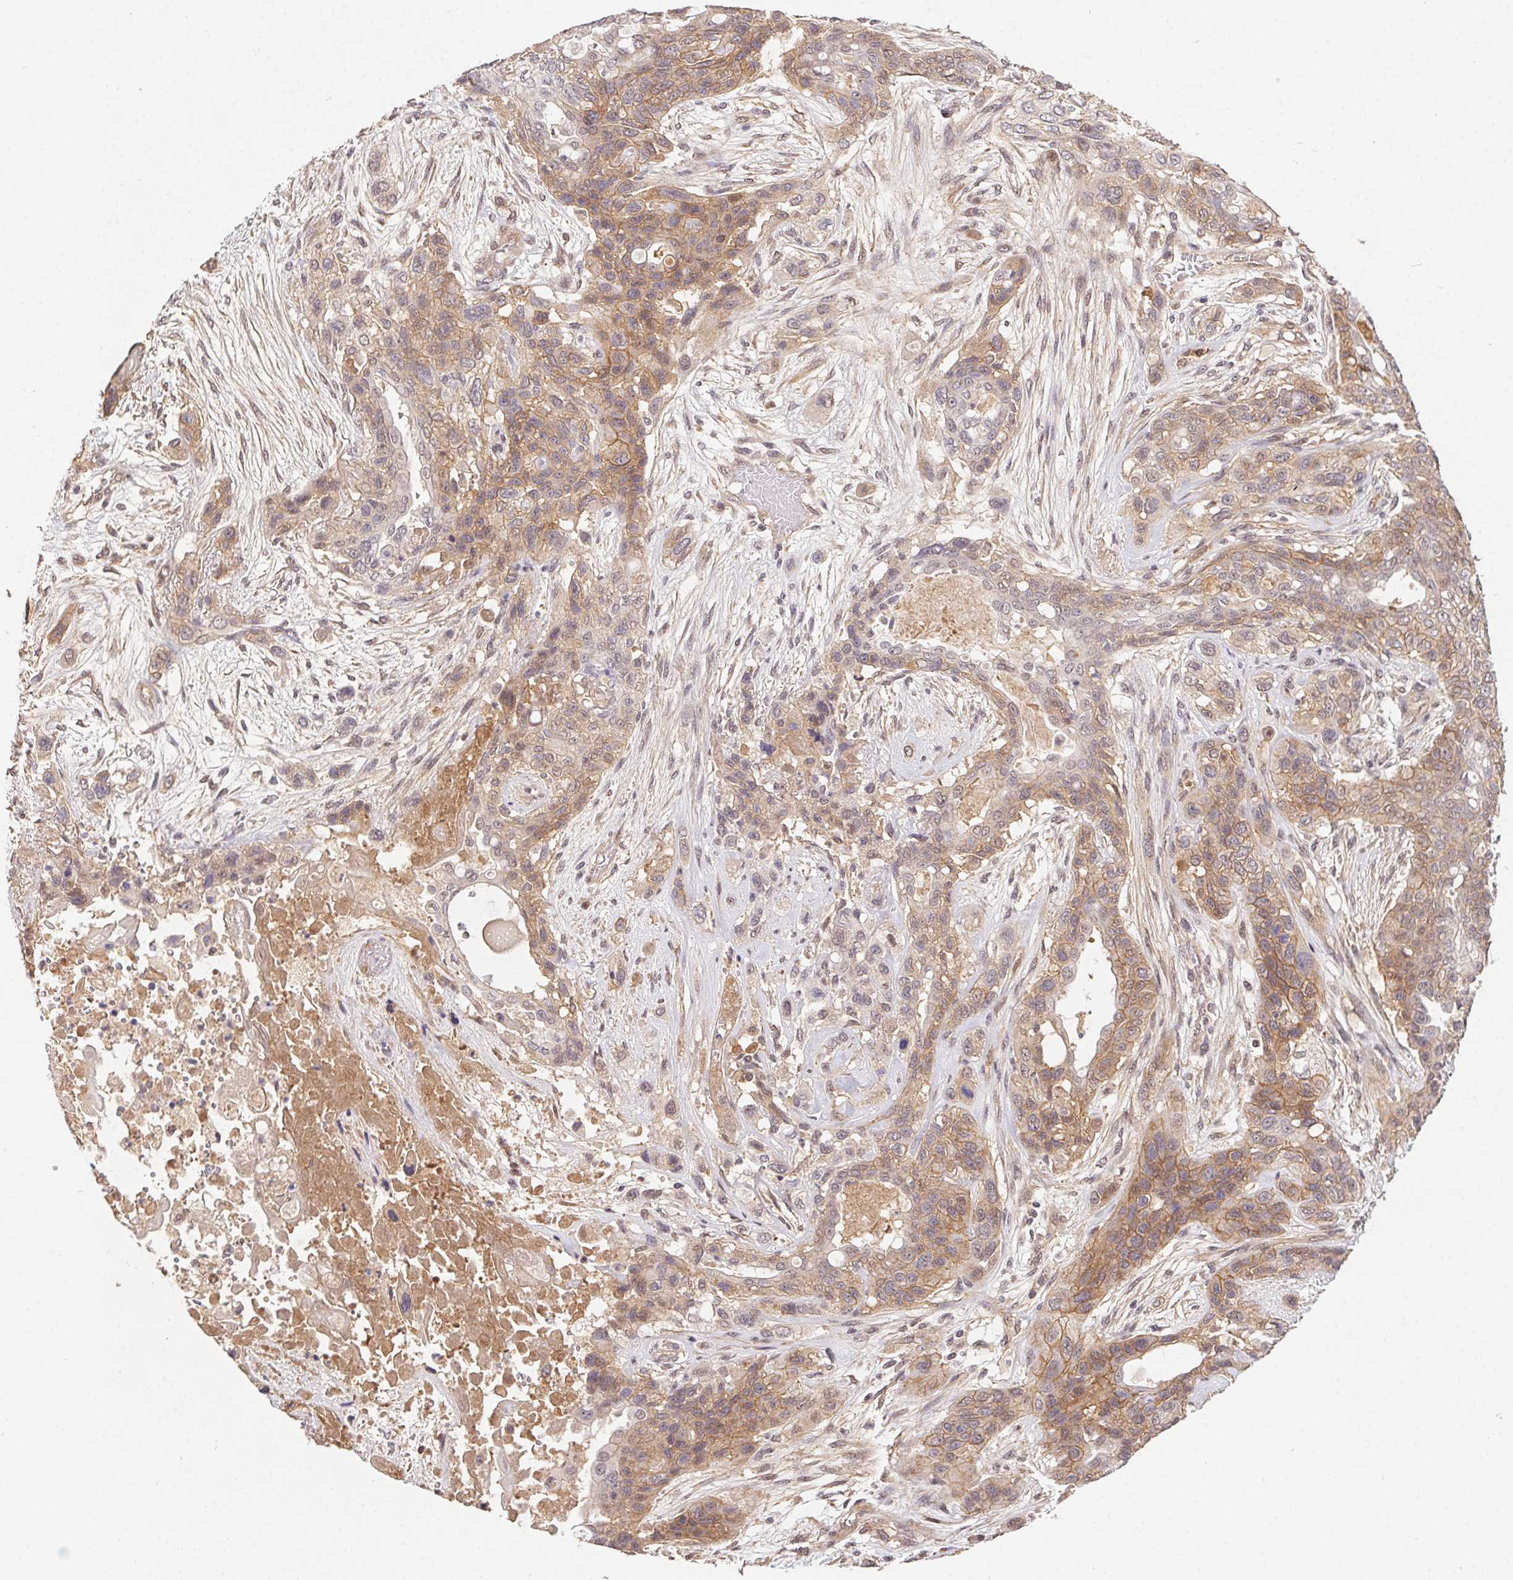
{"staining": {"intensity": "weak", "quantity": ">75%", "location": "cytoplasmic/membranous"}, "tissue": "lung cancer", "cell_type": "Tumor cells", "image_type": "cancer", "snomed": [{"axis": "morphology", "description": "Squamous cell carcinoma, NOS"}, {"axis": "topography", "description": "Lung"}], "caption": "Weak cytoplasmic/membranous expression is appreciated in approximately >75% of tumor cells in squamous cell carcinoma (lung). (DAB IHC, brown staining for protein, blue staining for nuclei).", "gene": "SLC52A2", "patient": {"sex": "female", "age": 70}}